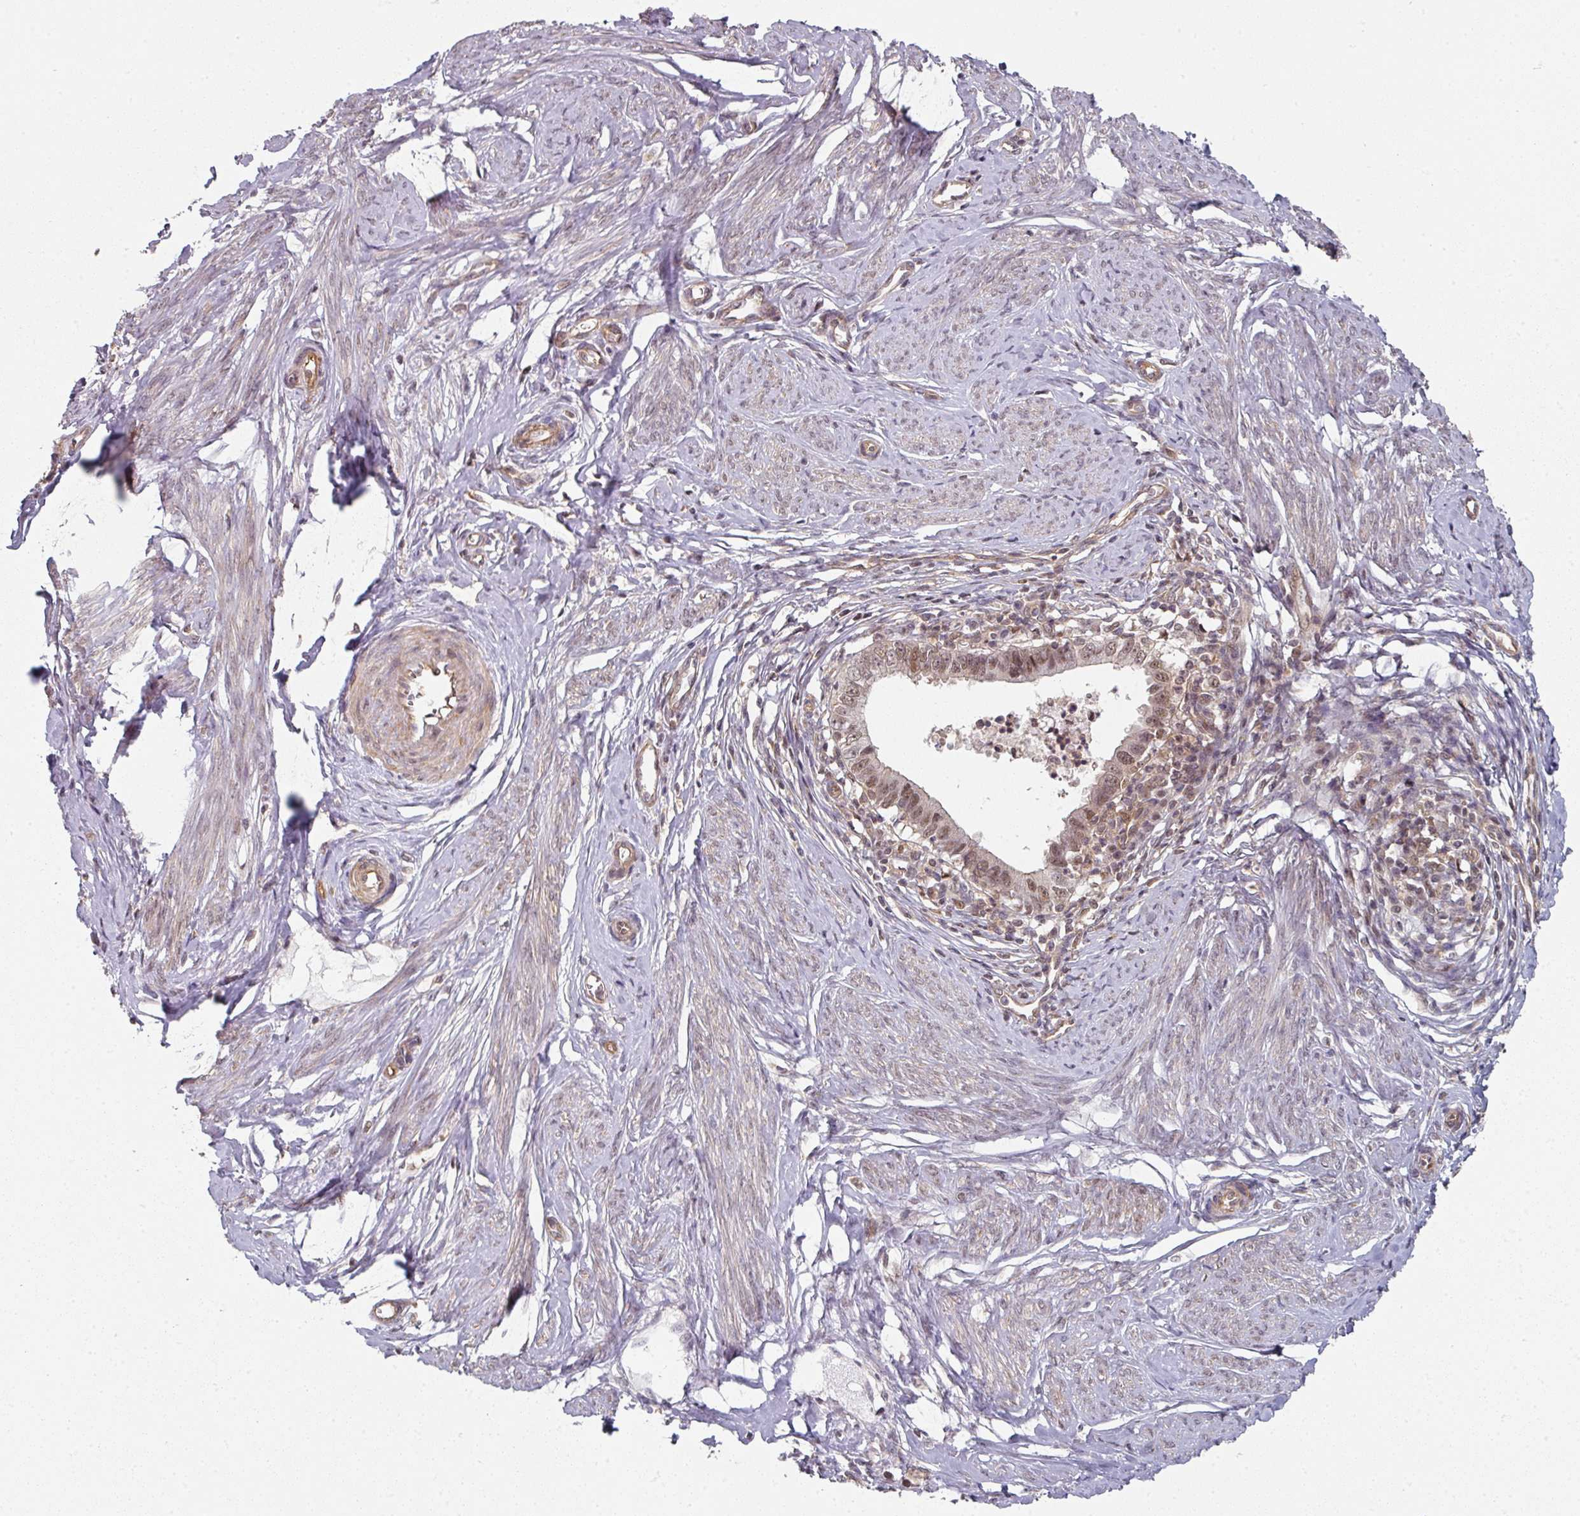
{"staining": {"intensity": "moderate", "quantity": ">75%", "location": "nuclear"}, "tissue": "cervical cancer", "cell_type": "Tumor cells", "image_type": "cancer", "snomed": [{"axis": "morphology", "description": "Adenocarcinoma, NOS"}, {"axis": "topography", "description": "Cervix"}], "caption": "High-magnification brightfield microscopy of cervical cancer (adenocarcinoma) stained with DAB (3,3'-diaminobenzidine) (brown) and counterstained with hematoxylin (blue). tumor cells exhibit moderate nuclear expression is appreciated in approximately>75% of cells.", "gene": "PSME3IP1", "patient": {"sex": "female", "age": 36}}